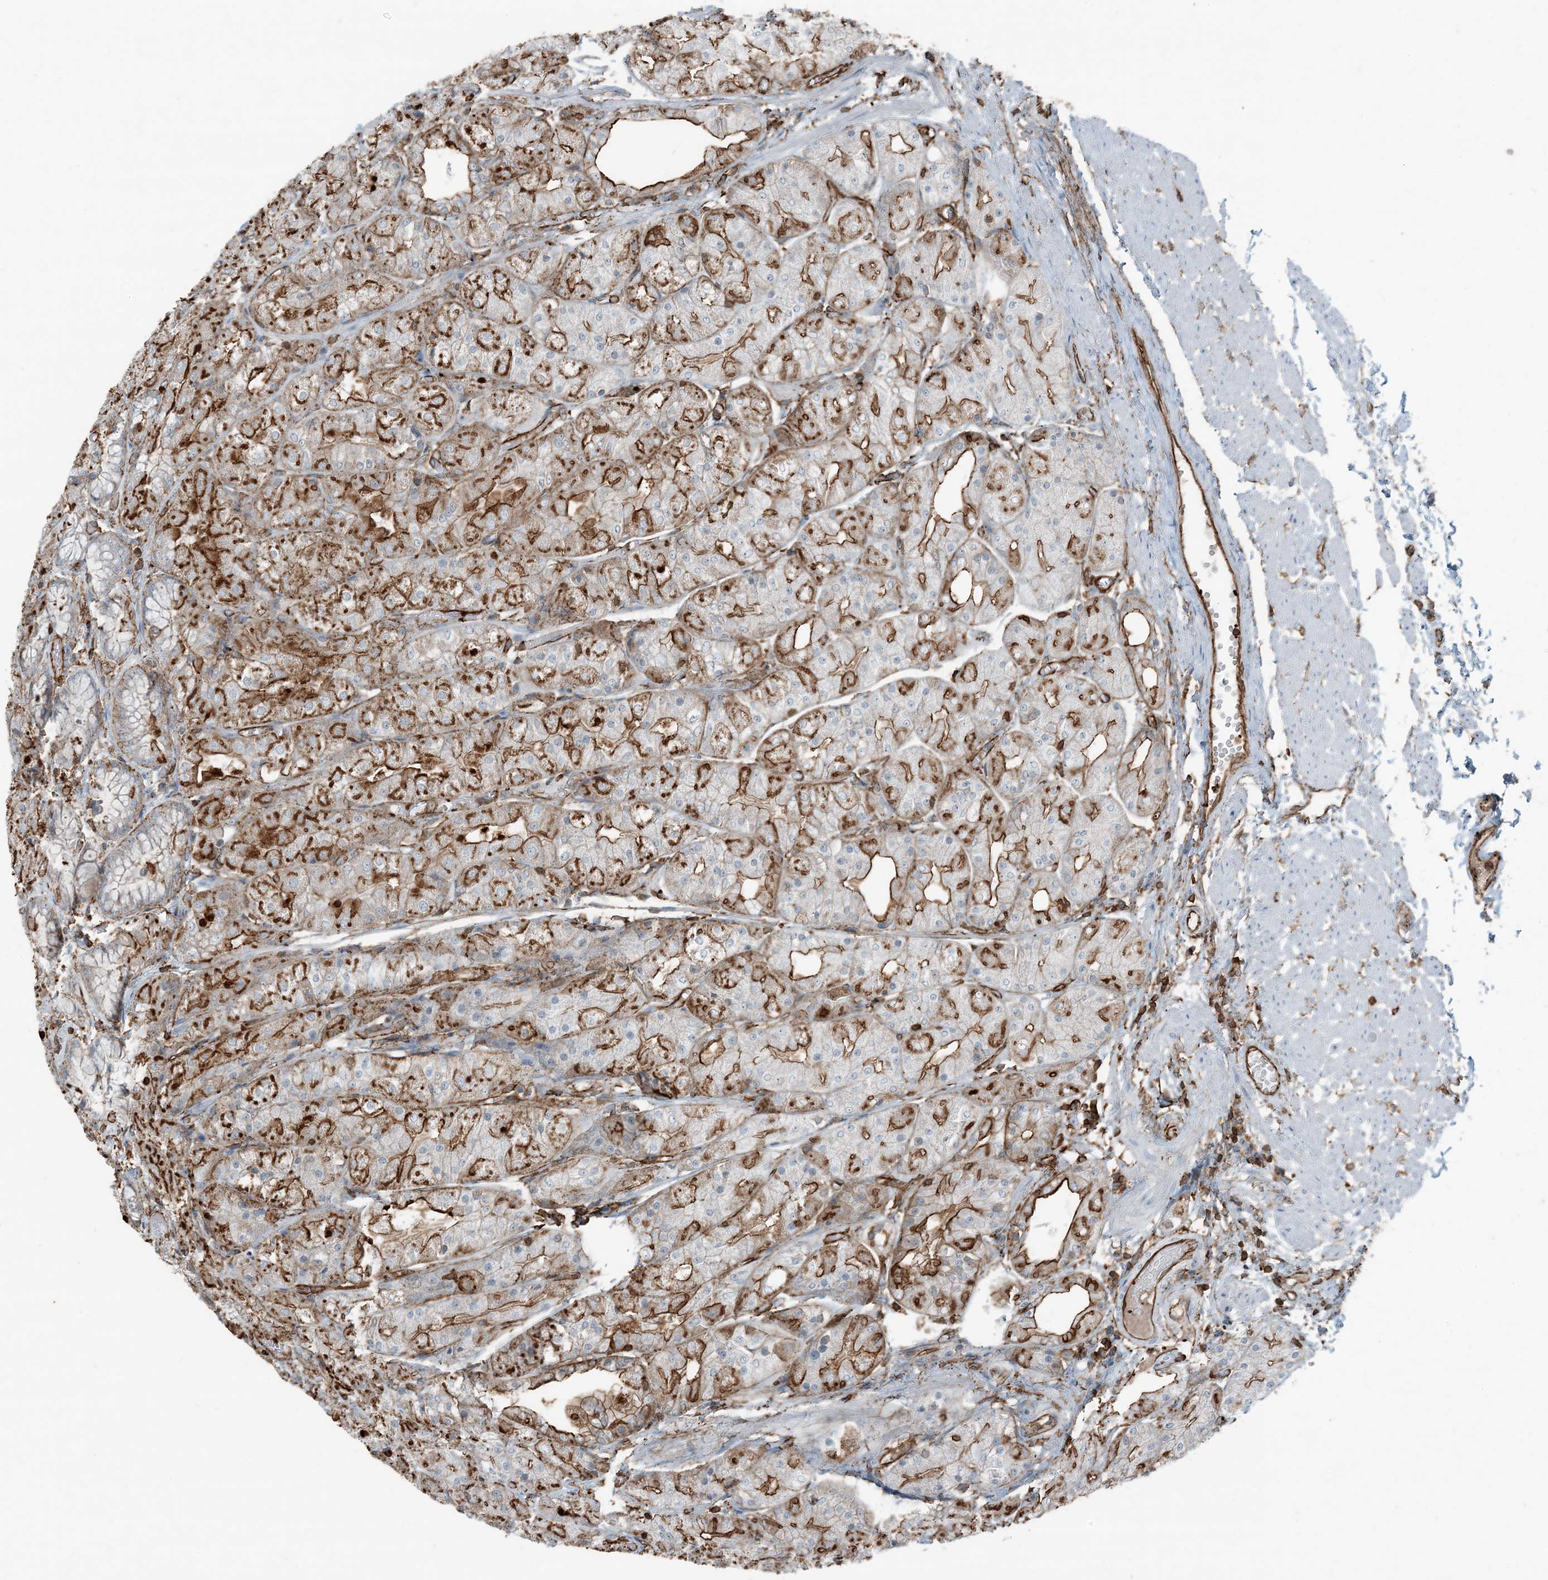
{"staining": {"intensity": "strong", "quantity": ">75%", "location": "cytoplasmic/membranous"}, "tissue": "stomach", "cell_type": "Glandular cells", "image_type": "normal", "snomed": [{"axis": "morphology", "description": "Normal tissue, NOS"}, {"axis": "topography", "description": "Stomach, upper"}], "caption": "IHC (DAB) staining of normal stomach shows strong cytoplasmic/membranous protein positivity in approximately >75% of glandular cells. The staining was performed using DAB (3,3'-diaminobenzidine) to visualize the protein expression in brown, while the nuclei were stained in blue with hematoxylin (Magnification: 20x).", "gene": "APOBEC3C", "patient": {"sex": "male", "age": 72}}